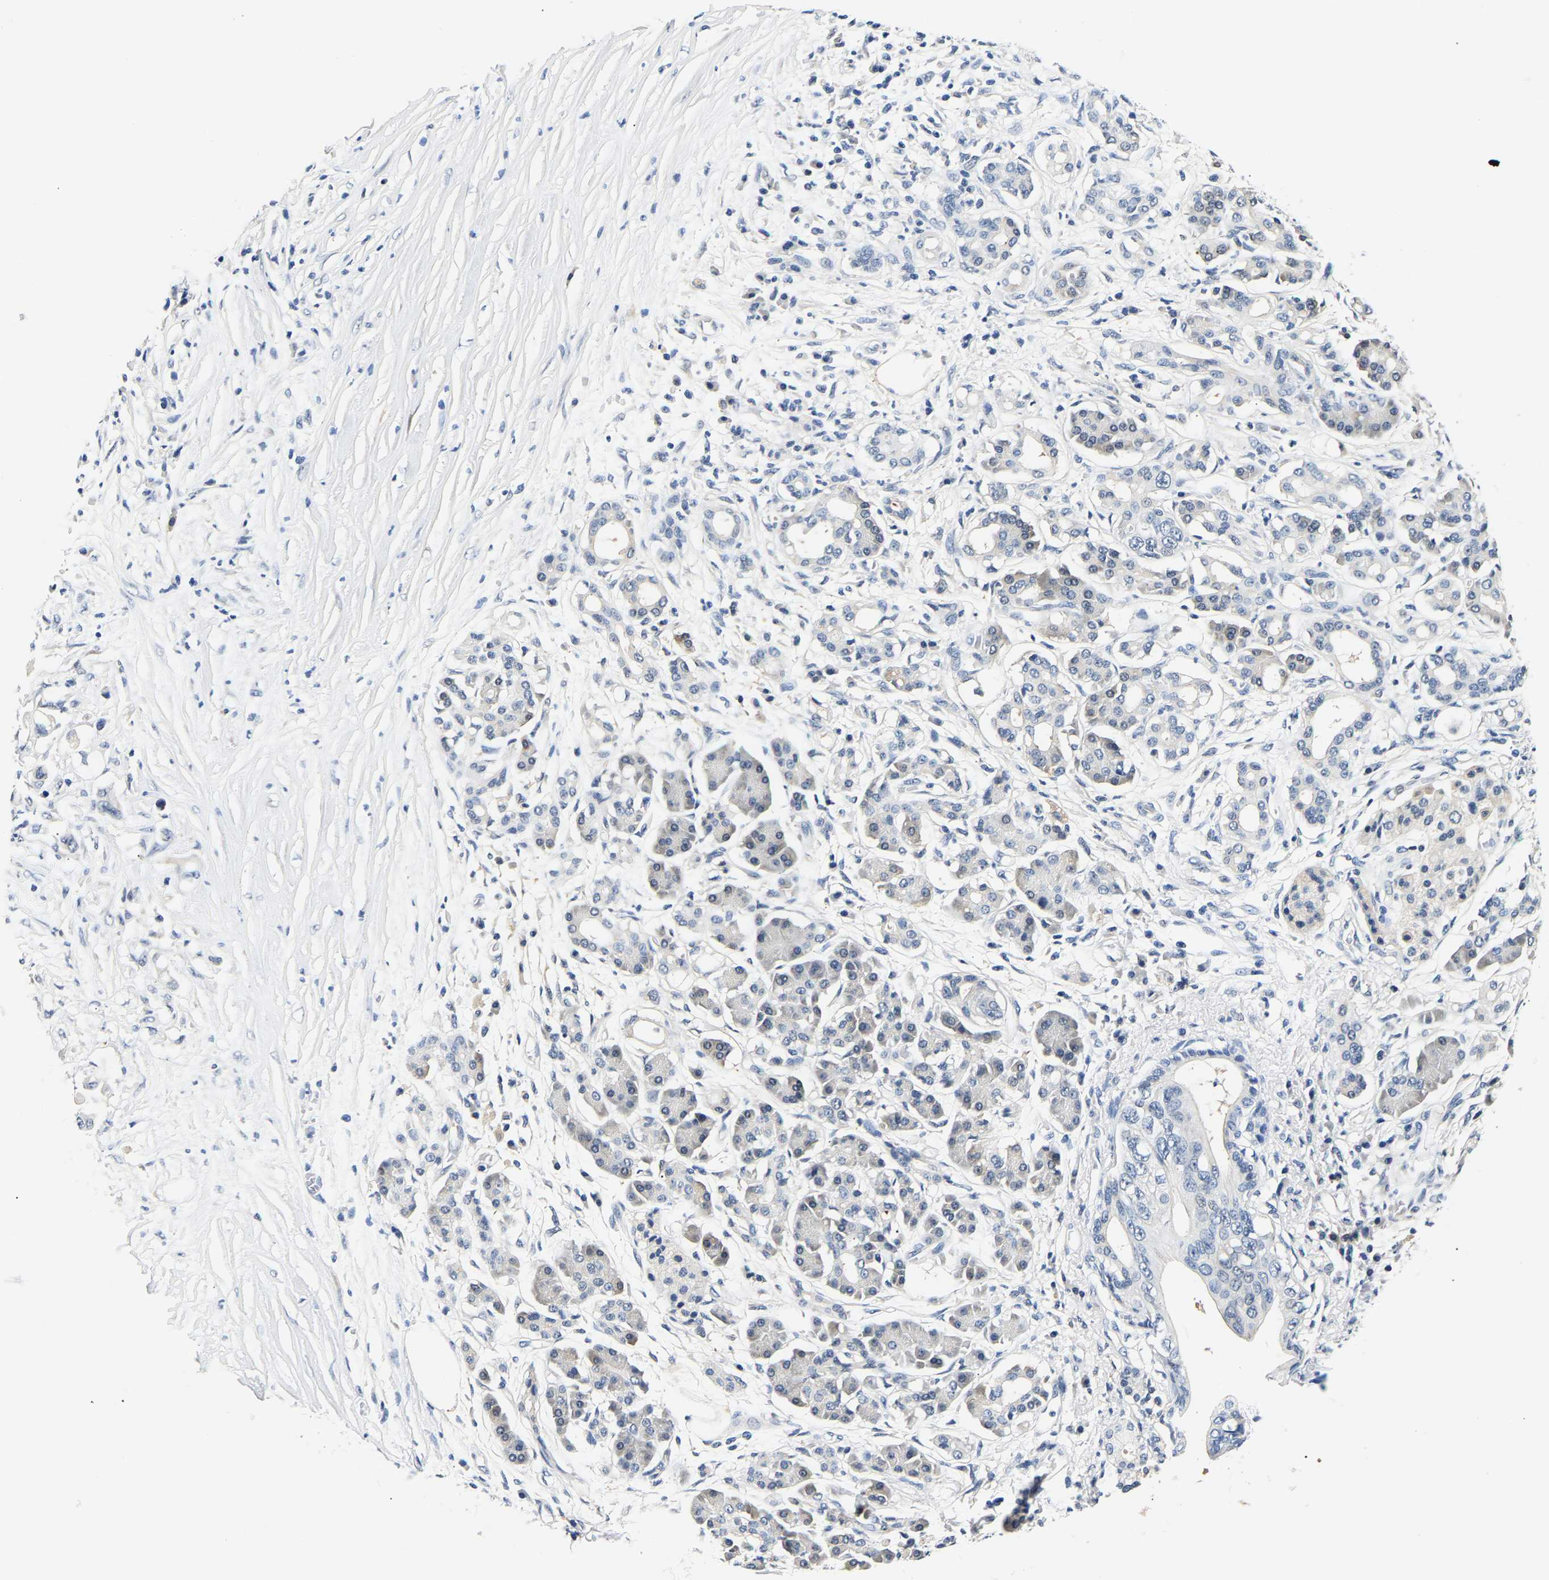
{"staining": {"intensity": "negative", "quantity": "none", "location": "none"}, "tissue": "pancreatic cancer", "cell_type": "Tumor cells", "image_type": "cancer", "snomed": [{"axis": "morphology", "description": "Adenocarcinoma, NOS"}, {"axis": "topography", "description": "Pancreas"}], "caption": "There is no significant staining in tumor cells of pancreatic cancer. Nuclei are stained in blue.", "gene": "UCHL3", "patient": {"sex": "male", "age": 77}}